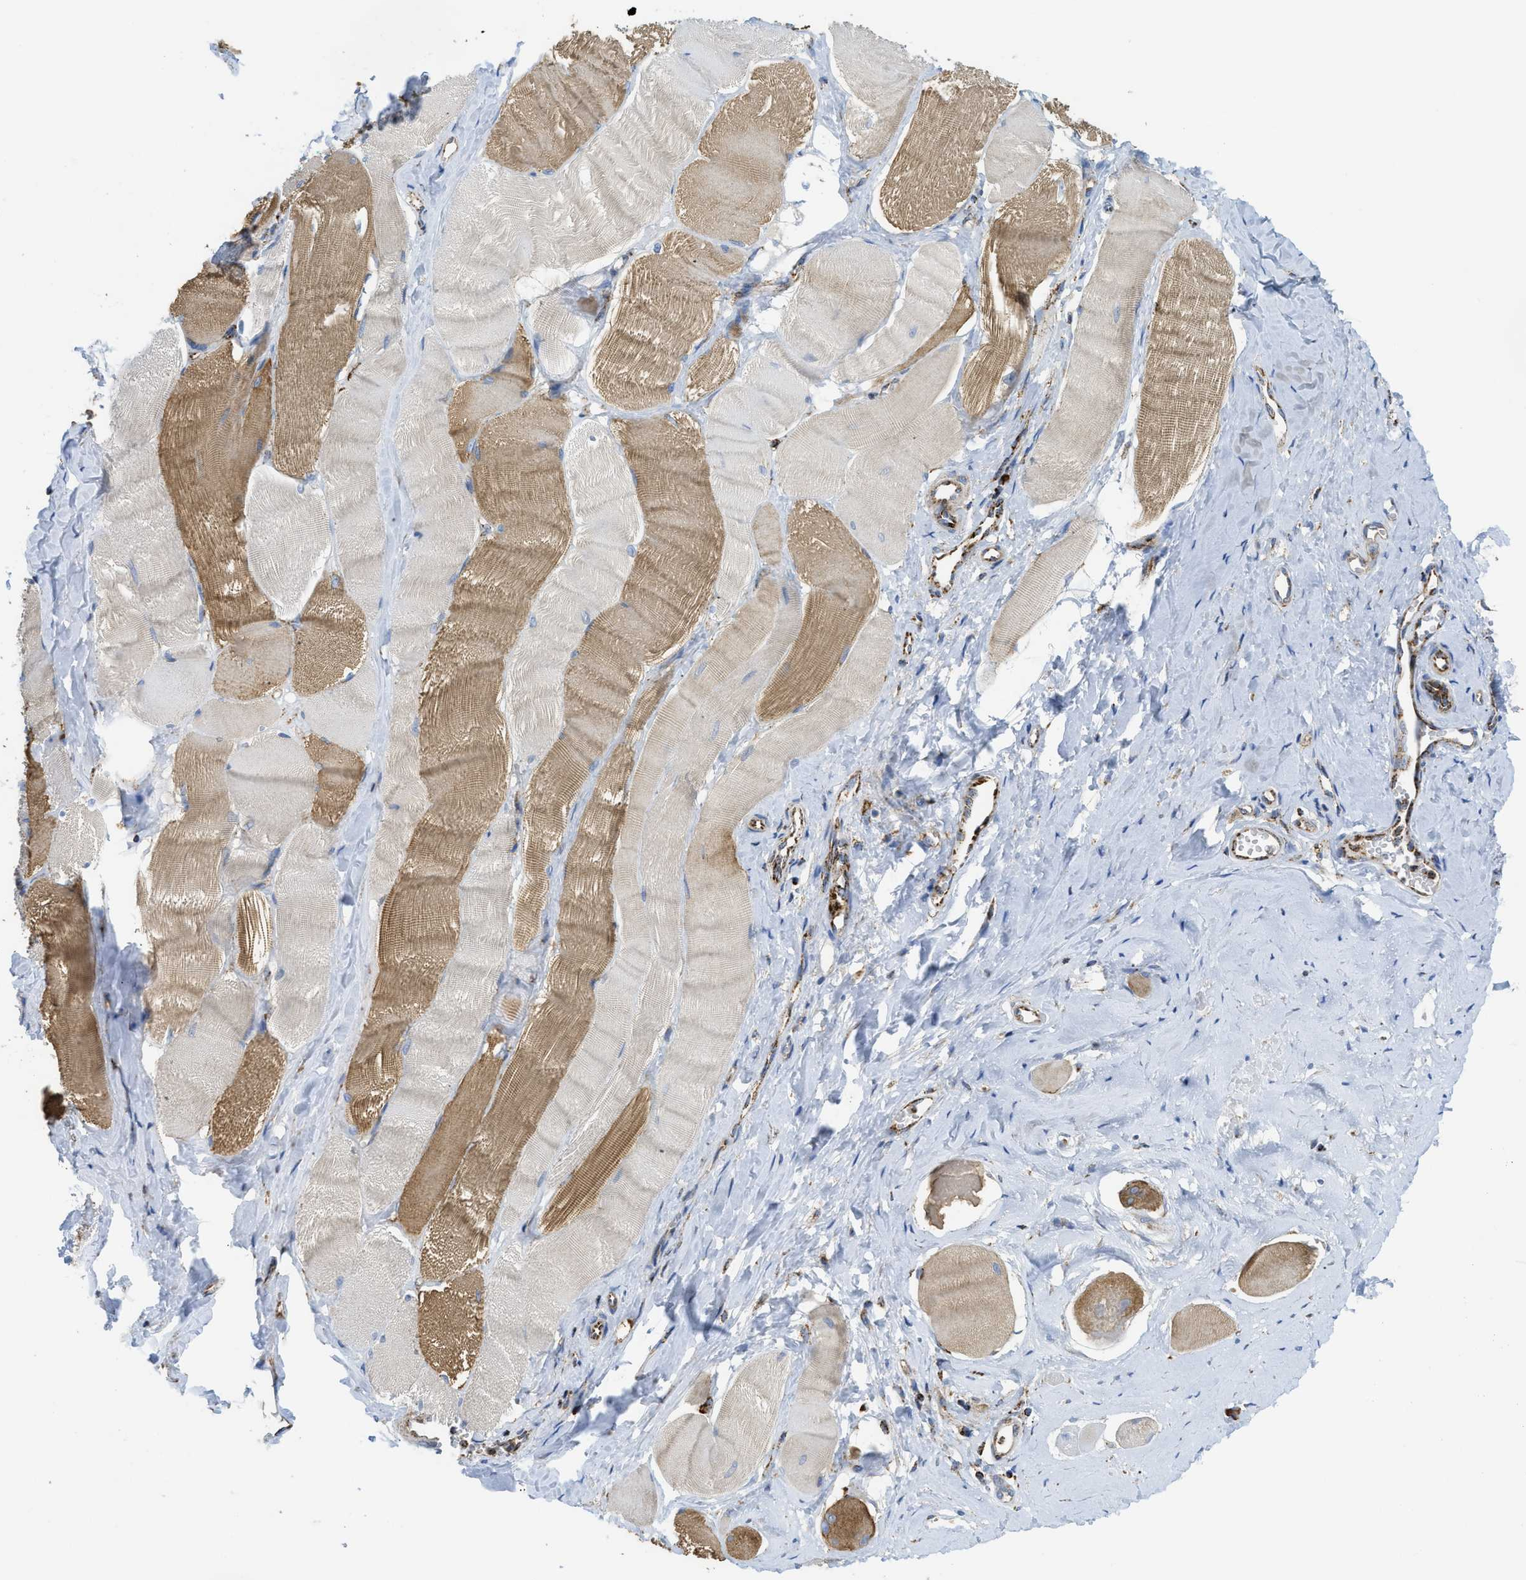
{"staining": {"intensity": "moderate", "quantity": "25%-75%", "location": "cytoplasmic/membranous"}, "tissue": "skeletal muscle", "cell_type": "Myocytes", "image_type": "normal", "snomed": [{"axis": "morphology", "description": "Normal tissue, NOS"}, {"axis": "morphology", "description": "Squamous cell carcinoma, NOS"}, {"axis": "topography", "description": "Skeletal muscle"}], "caption": "Immunohistochemical staining of normal human skeletal muscle shows moderate cytoplasmic/membranous protein expression in approximately 25%-75% of myocytes. Nuclei are stained in blue.", "gene": "SQOR", "patient": {"sex": "male", "age": 51}}